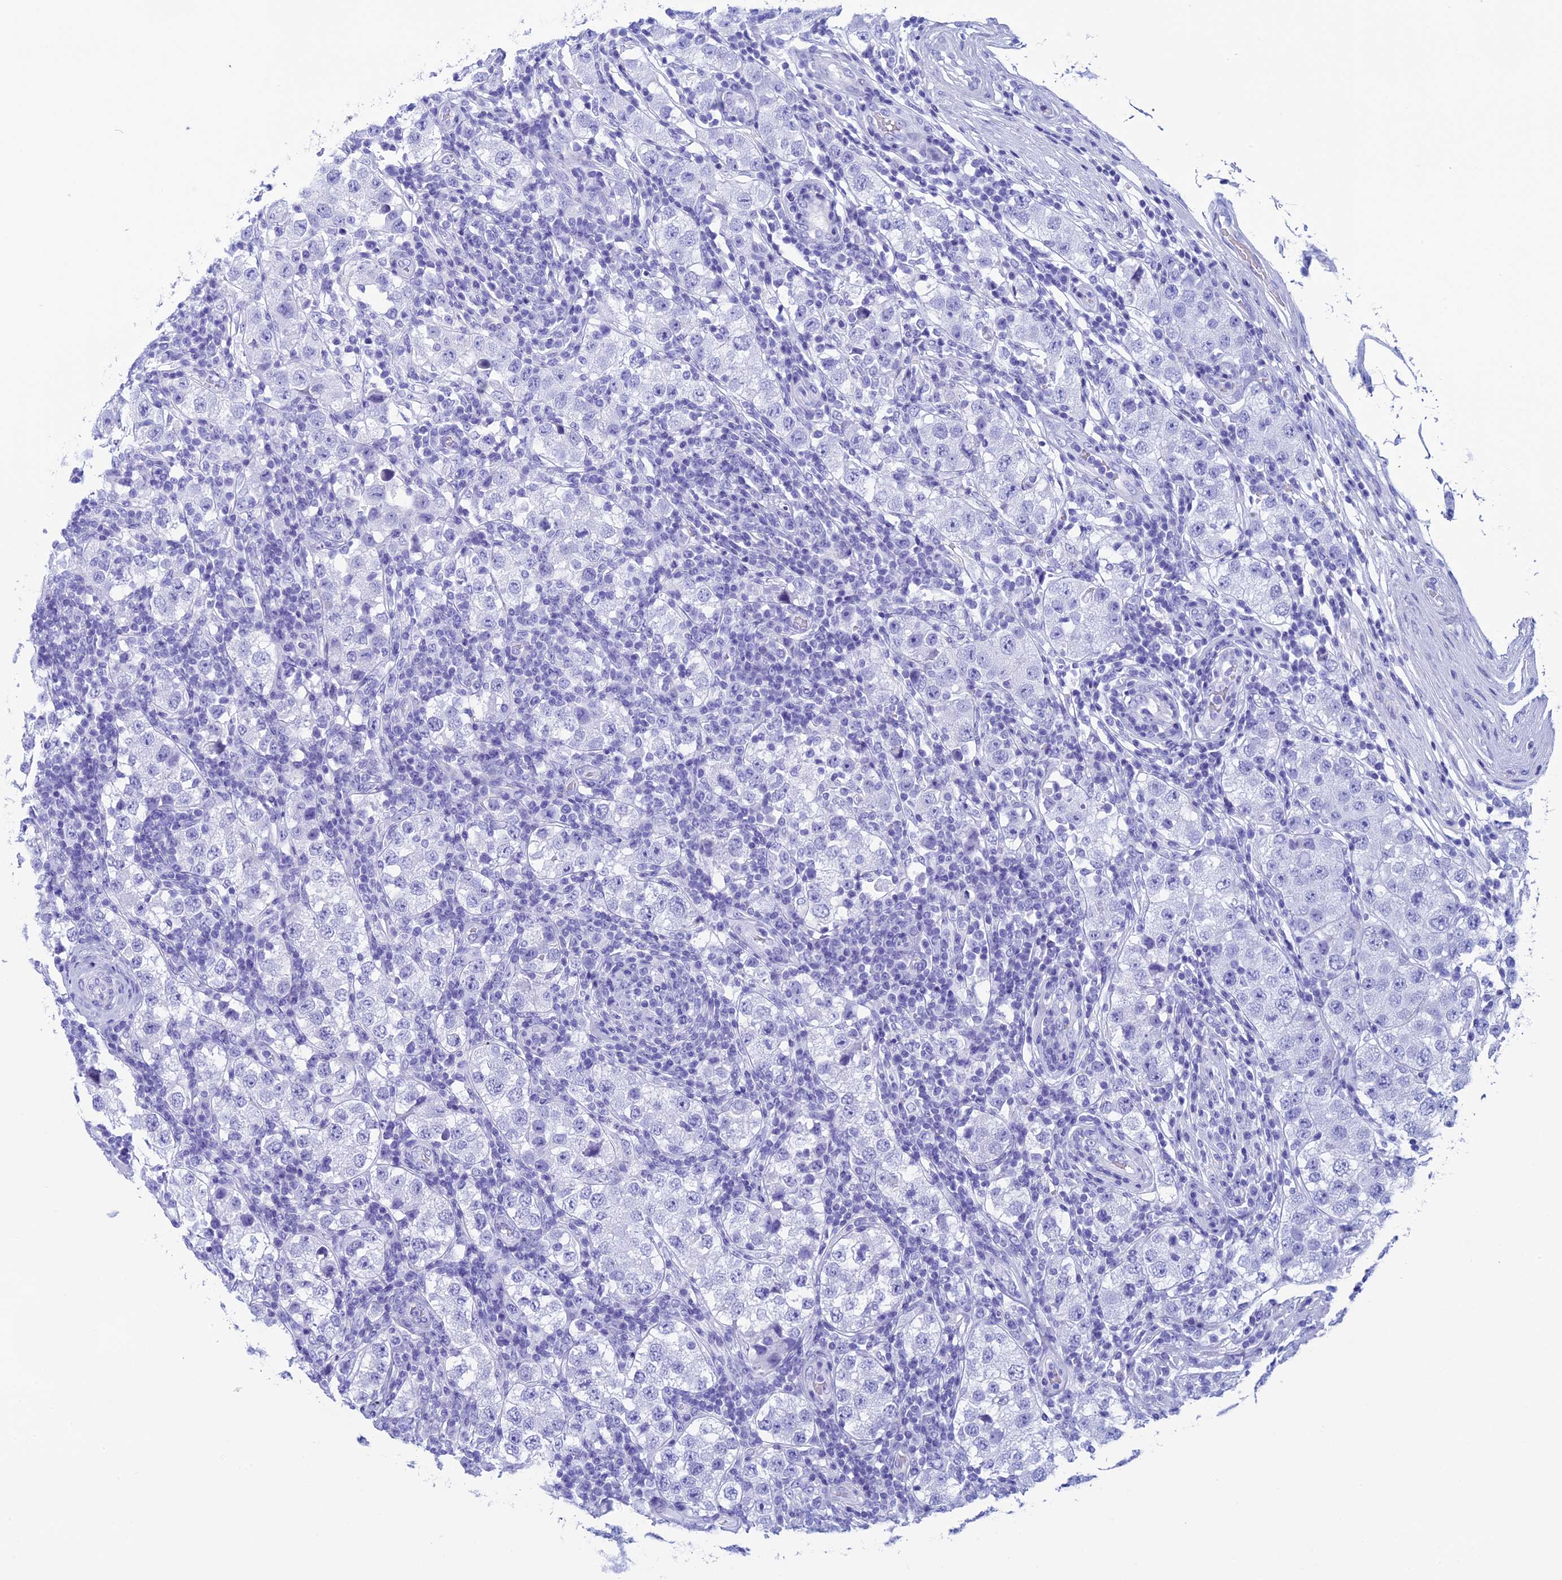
{"staining": {"intensity": "negative", "quantity": "none", "location": "none"}, "tissue": "testis cancer", "cell_type": "Tumor cells", "image_type": "cancer", "snomed": [{"axis": "morphology", "description": "Seminoma, NOS"}, {"axis": "topography", "description": "Testis"}], "caption": "The image reveals no significant staining in tumor cells of testis cancer (seminoma). The staining is performed using DAB (3,3'-diaminobenzidine) brown chromogen with nuclei counter-stained in using hematoxylin.", "gene": "FAM169A", "patient": {"sex": "male", "age": 34}}